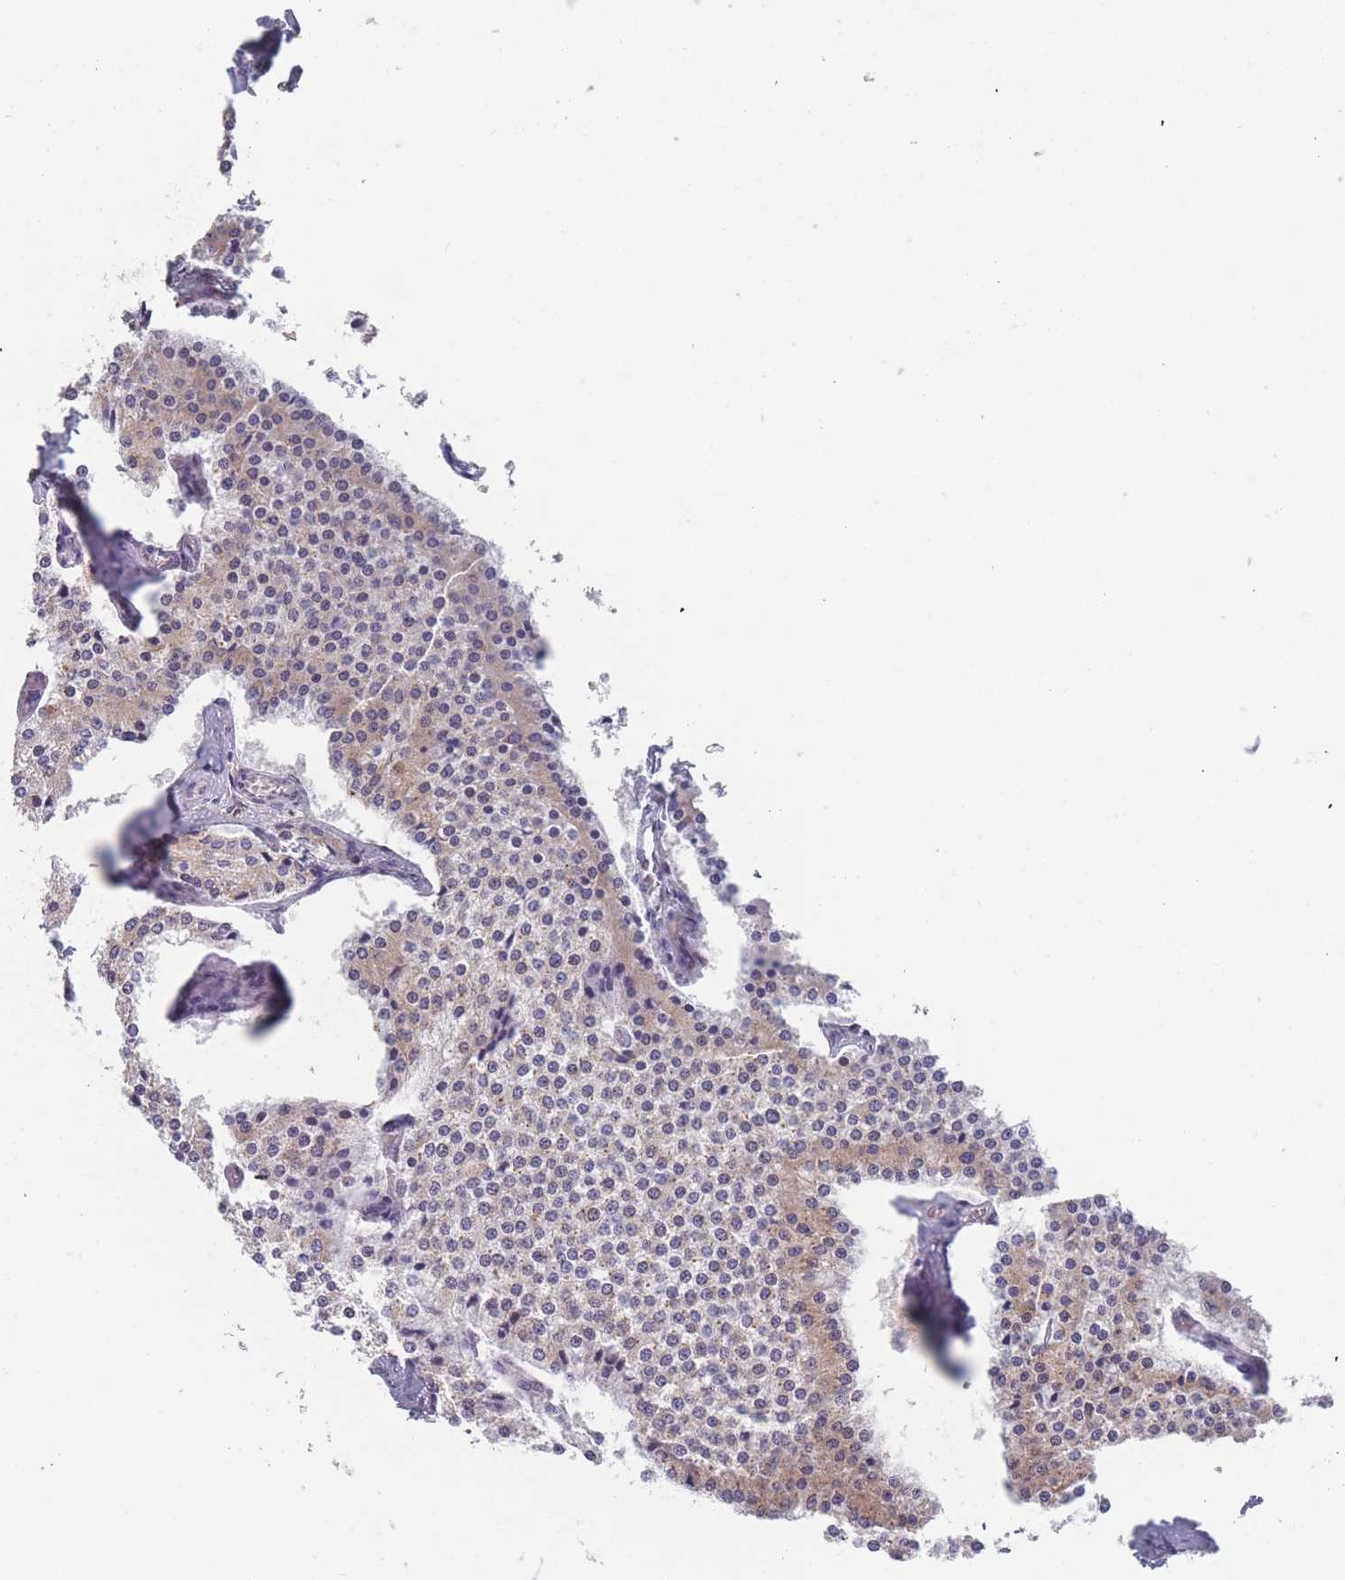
{"staining": {"intensity": "weak", "quantity": "<25%", "location": "cytoplasmic/membranous"}, "tissue": "carcinoid", "cell_type": "Tumor cells", "image_type": "cancer", "snomed": [{"axis": "morphology", "description": "Carcinoid, malignant, NOS"}, {"axis": "topography", "description": "Colon"}], "caption": "This histopathology image is of carcinoid (malignant) stained with immunohistochemistry (IHC) to label a protein in brown with the nuclei are counter-stained blue. There is no staining in tumor cells. (DAB immunohistochemistry (IHC) with hematoxylin counter stain).", "gene": "TMED10", "patient": {"sex": "female", "age": 52}}